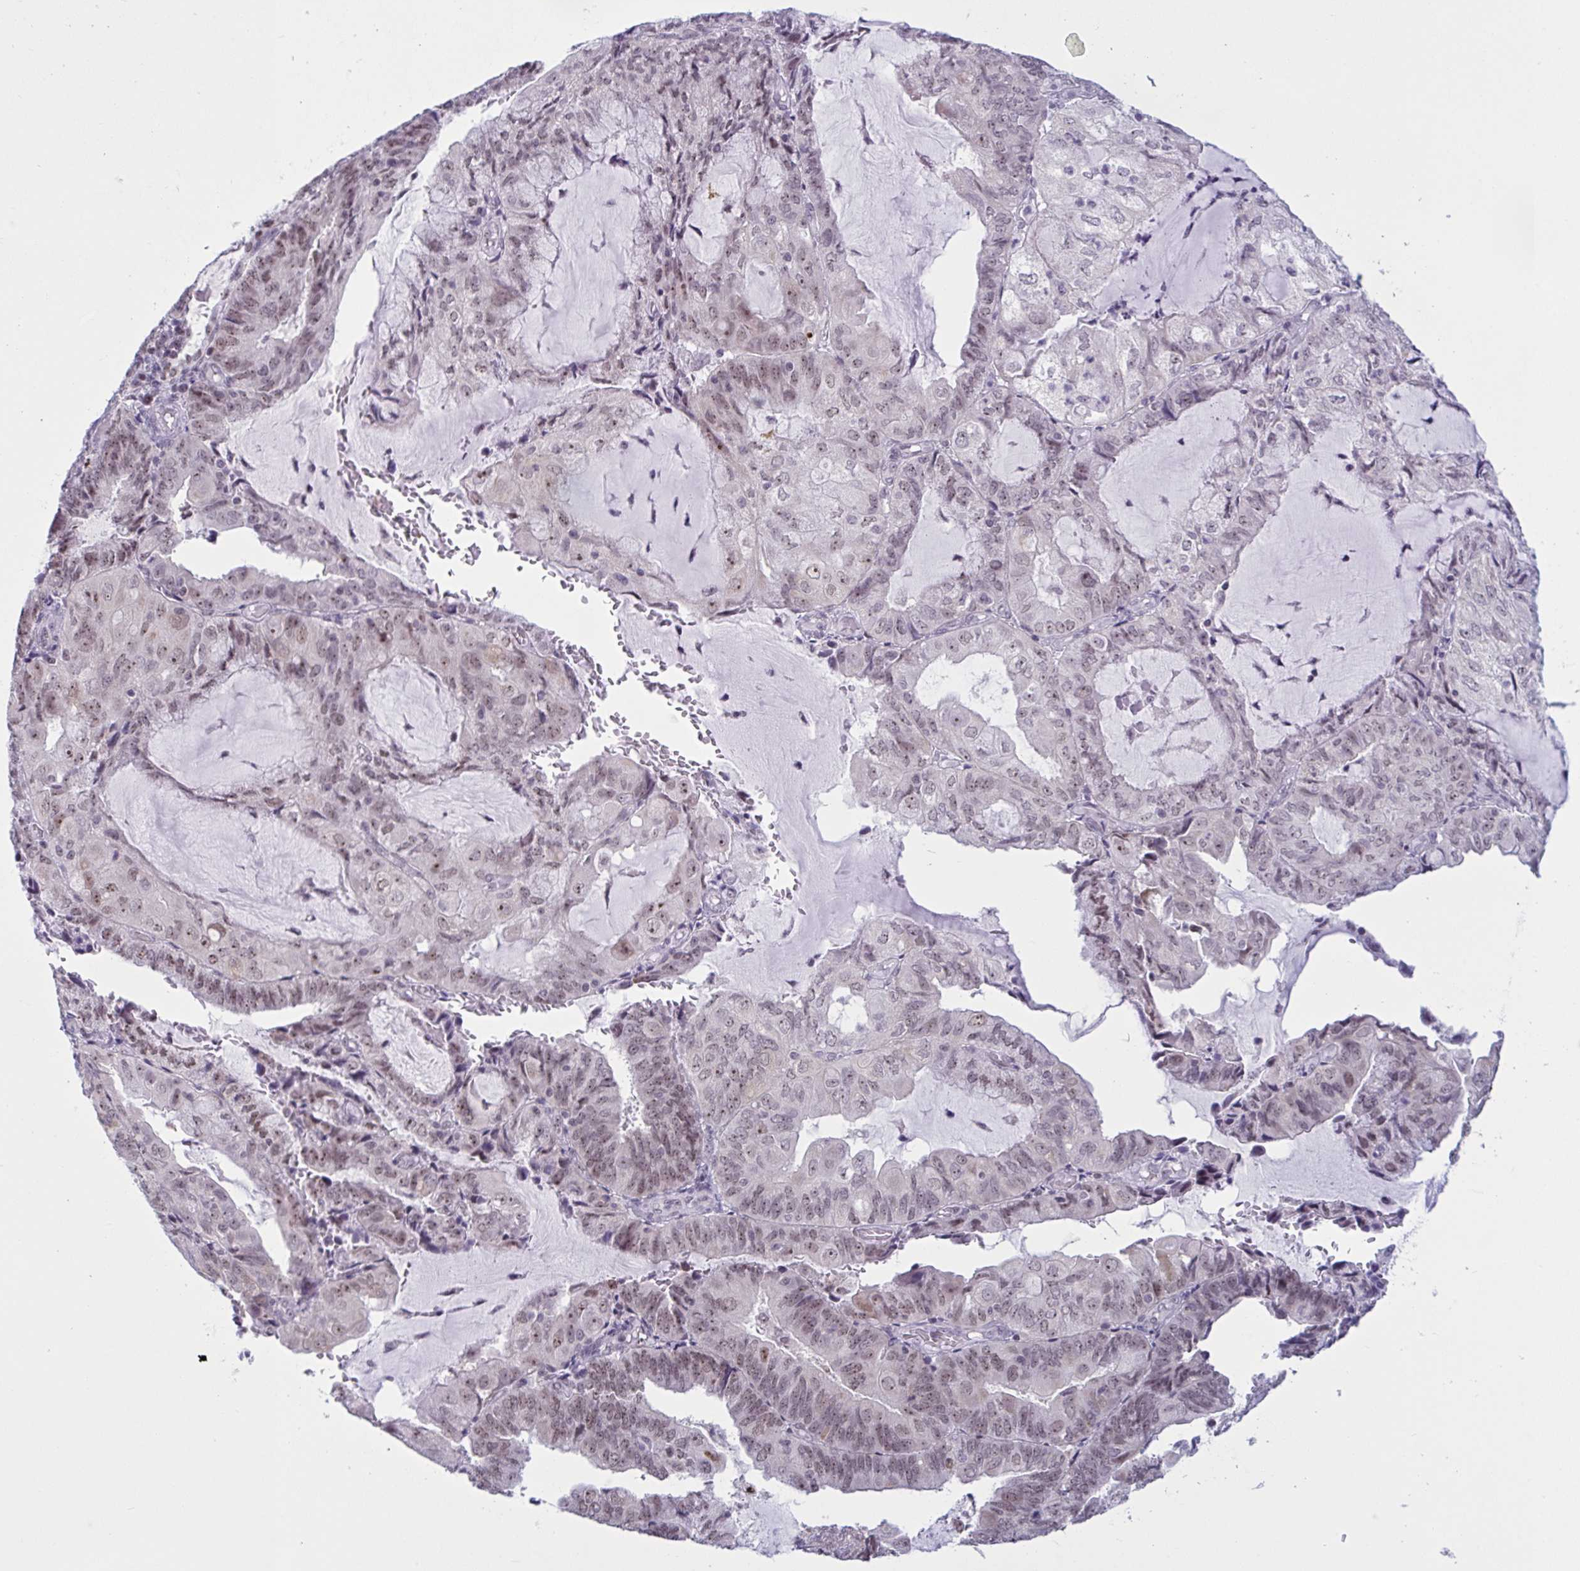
{"staining": {"intensity": "weak", "quantity": ">75%", "location": "nuclear"}, "tissue": "endometrial cancer", "cell_type": "Tumor cells", "image_type": "cancer", "snomed": [{"axis": "morphology", "description": "Adenocarcinoma, NOS"}, {"axis": "topography", "description": "Endometrium"}], "caption": "Tumor cells display low levels of weak nuclear expression in about >75% of cells in human endometrial cancer (adenocarcinoma).", "gene": "TGM6", "patient": {"sex": "female", "age": 81}}